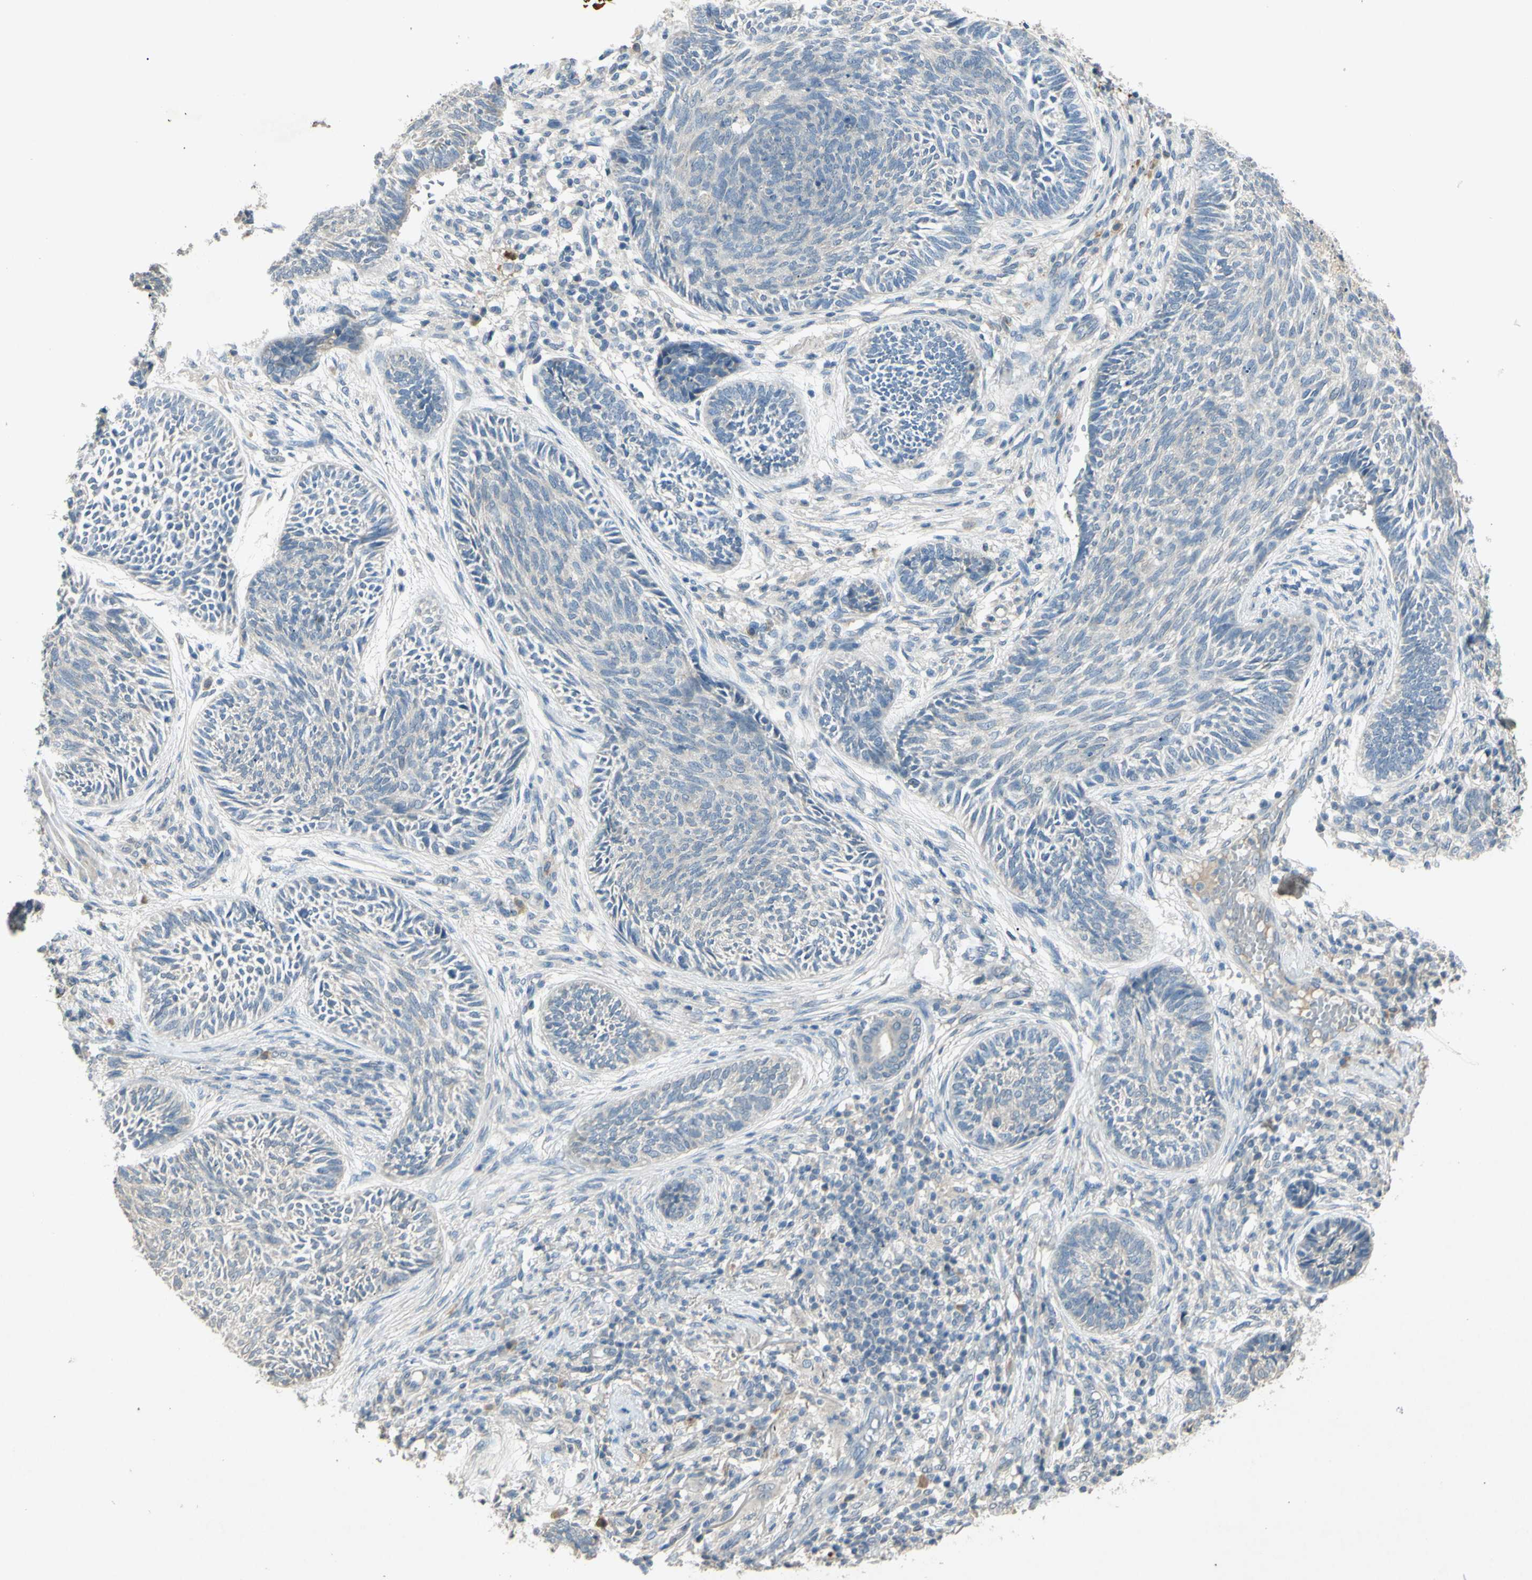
{"staining": {"intensity": "negative", "quantity": "none", "location": "none"}, "tissue": "skin cancer", "cell_type": "Tumor cells", "image_type": "cancer", "snomed": [{"axis": "morphology", "description": "Papilloma, NOS"}, {"axis": "morphology", "description": "Basal cell carcinoma"}, {"axis": "topography", "description": "Skin"}], "caption": "Skin basal cell carcinoma stained for a protein using IHC shows no positivity tumor cells.", "gene": "TIMM21", "patient": {"sex": "male", "age": 87}}